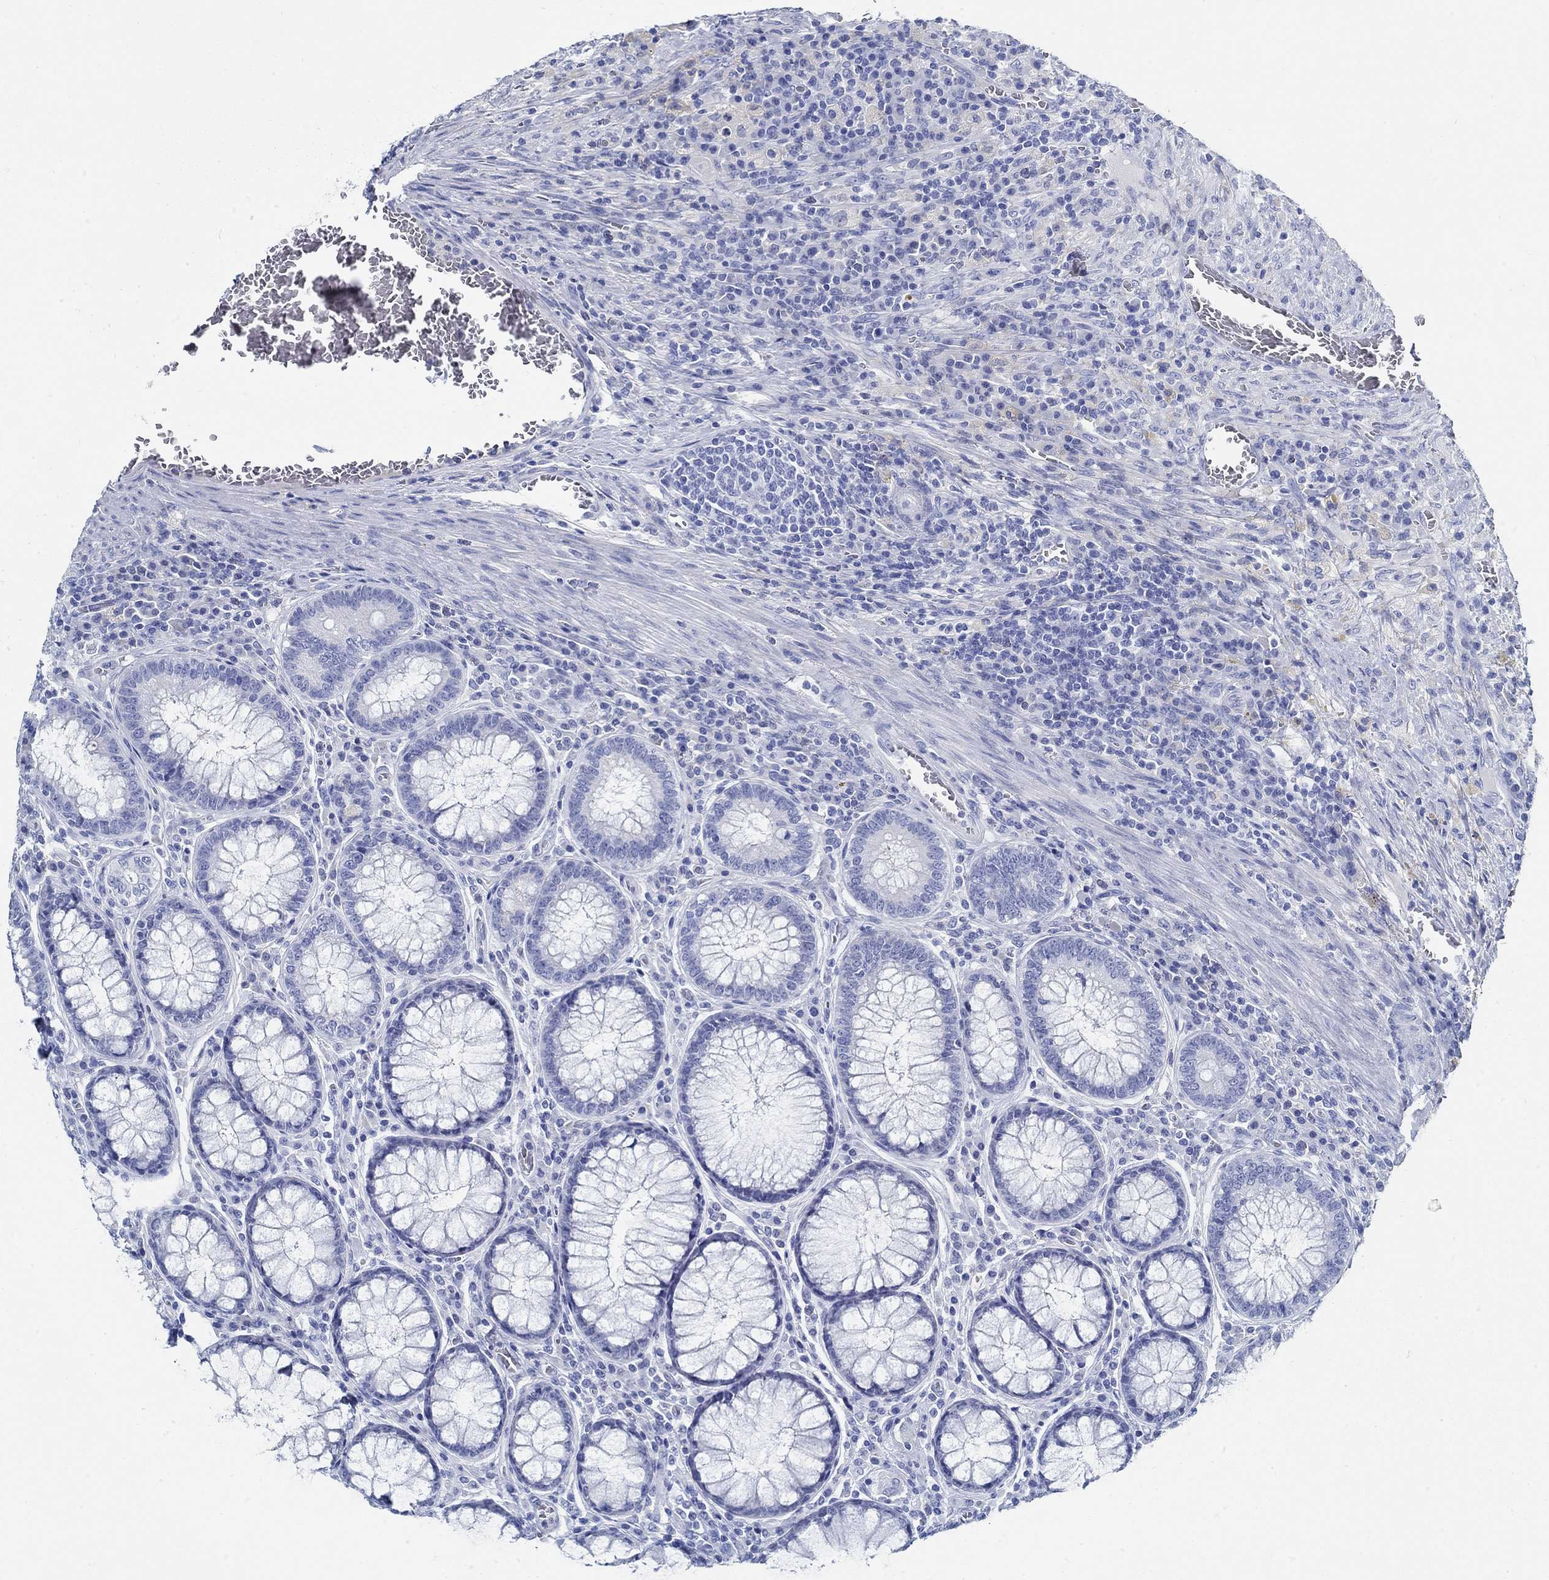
{"staining": {"intensity": "negative", "quantity": "none", "location": "none"}, "tissue": "colorectal cancer", "cell_type": "Tumor cells", "image_type": "cancer", "snomed": [{"axis": "morphology", "description": "Adenocarcinoma, NOS"}, {"axis": "topography", "description": "Colon"}], "caption": "The immunohistochemistry (IHC) image has no significant expression in tumor cells of colorectal cancer tissue.", "gene": "SLC45A1", "patient": {"sex": "female", "age": 86}}